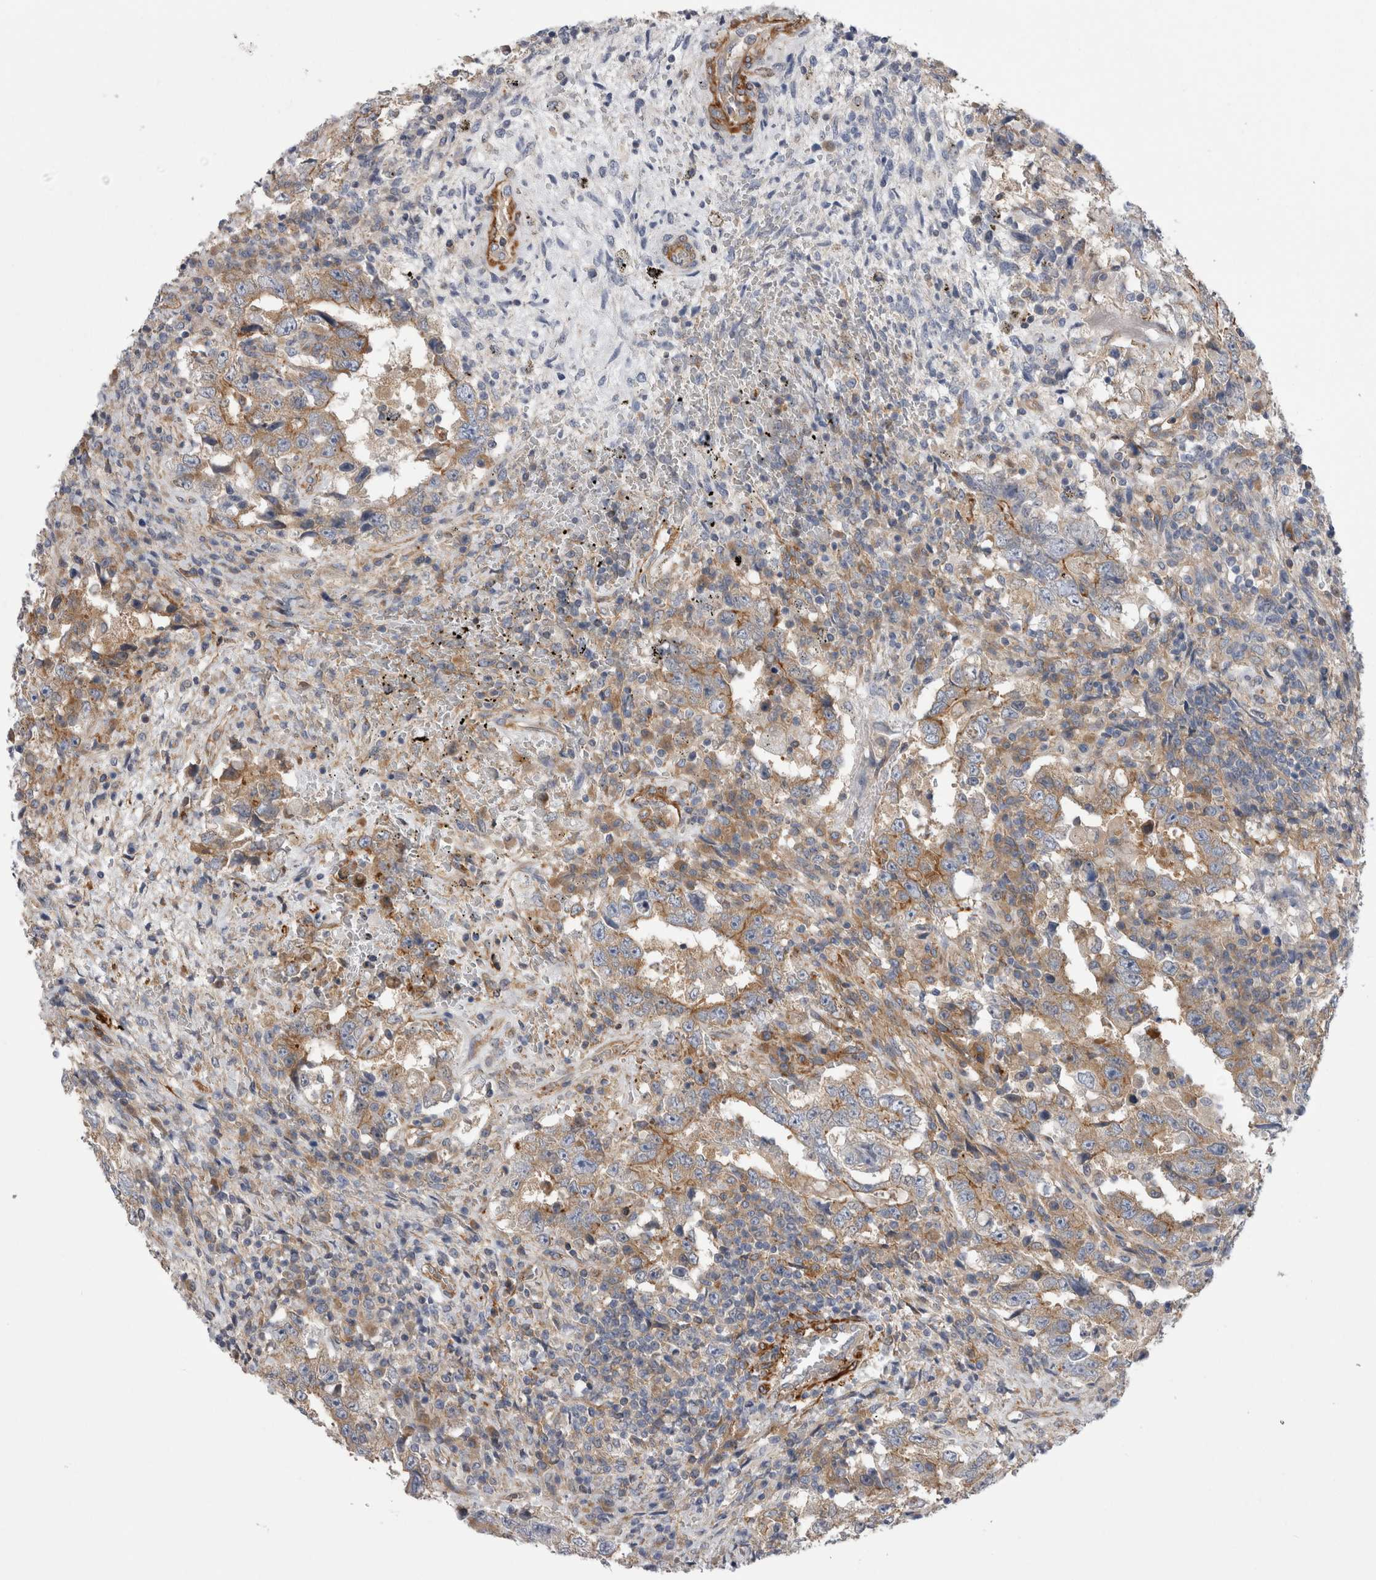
{"staining": {"intensity": "weak", "quantity": ">75%", "location": "cytoplasmic/membranous"}, "tissue": "testis cancer", "cell_type": "Tumor cells", "image_type": "cancer", "snomed": [{"axis": "morphology", "description": "Carcinoma, Embryonal, NOS"}, {"axis": "topography", "description": "Testis"}], "caption": "Human testis embryonal carcinoma stained for a protein (brown) displays weak cytoplasmic/membranous positive staining in approximately >75% of tumor cells.", "gene": "EPRS1", "patient": {"sex": "male", "age": 26}}